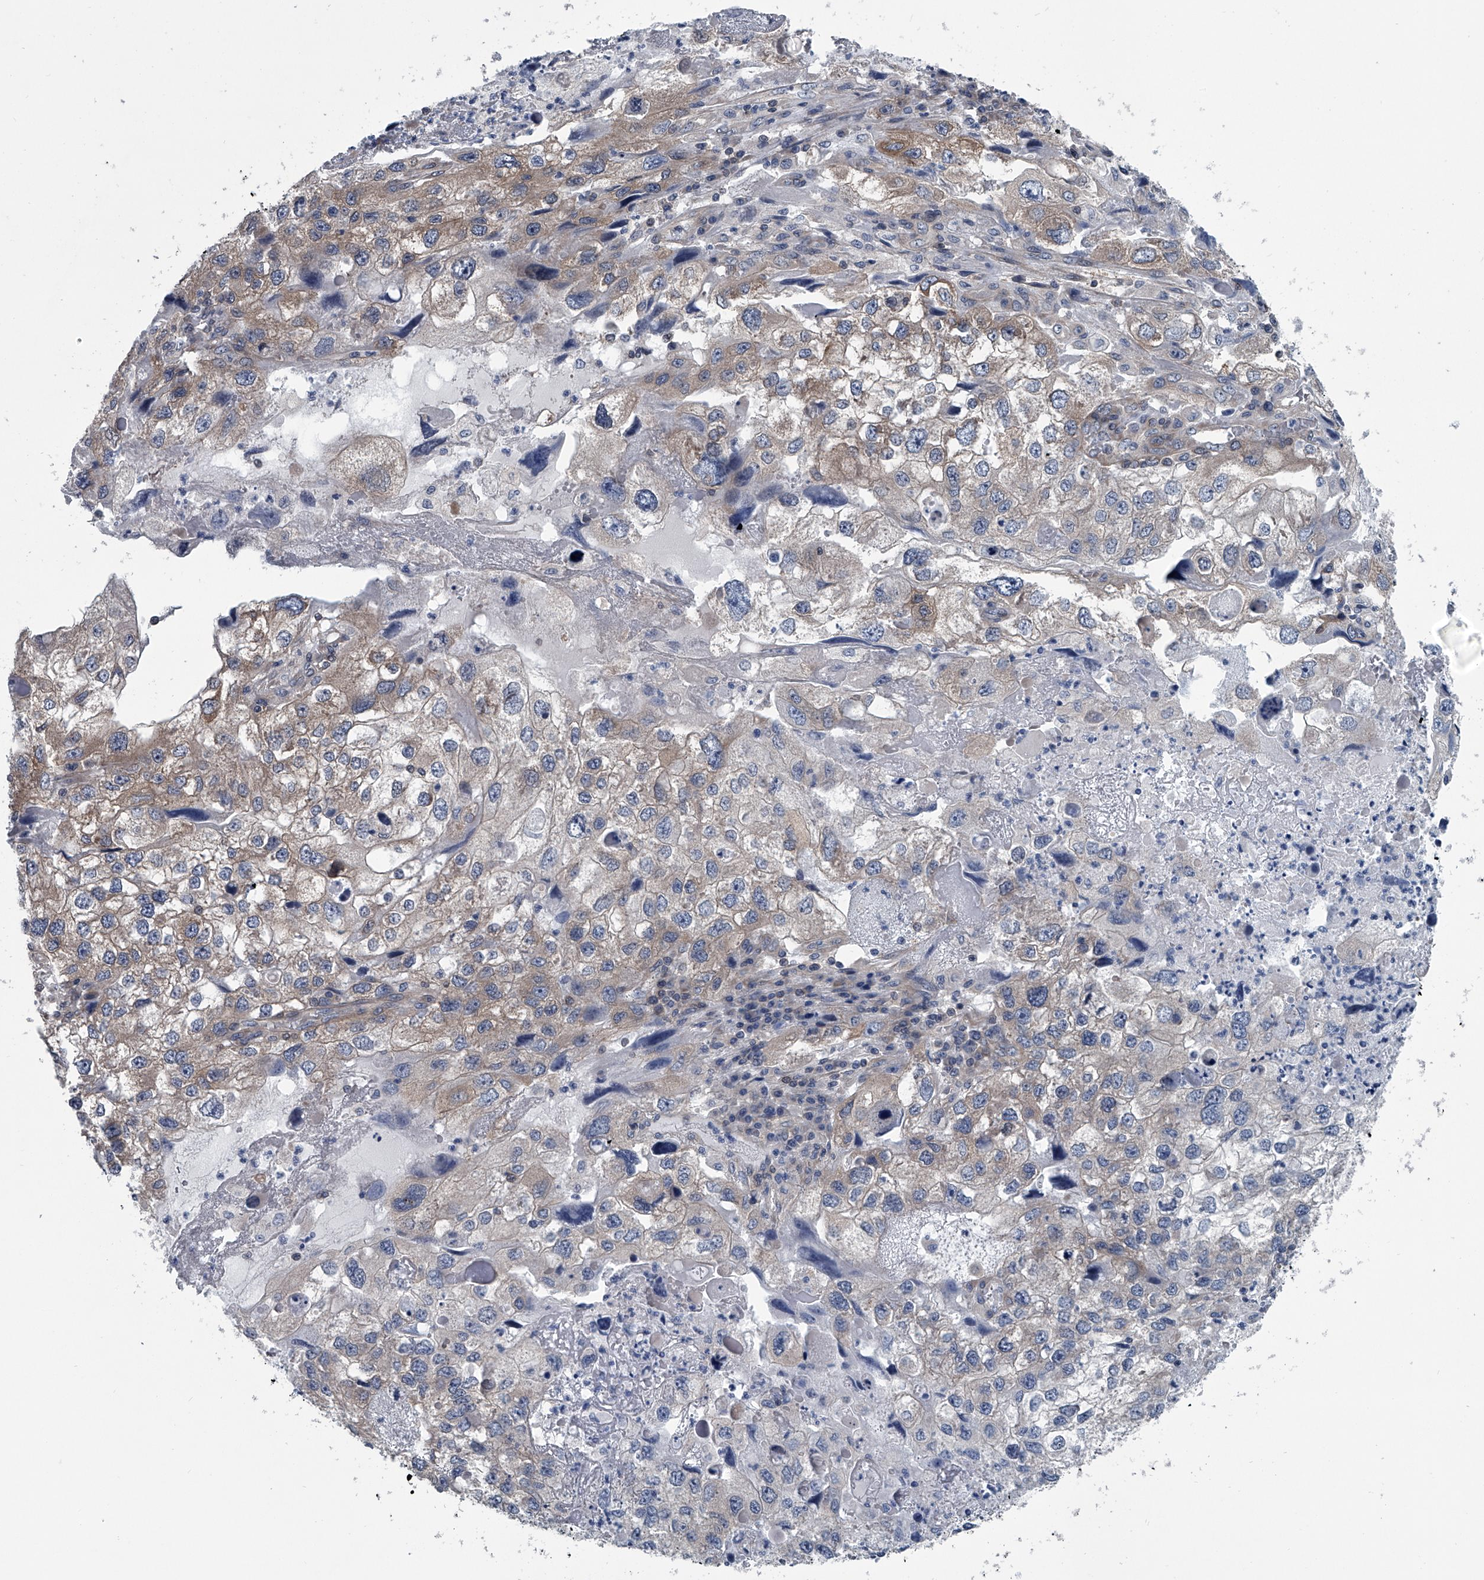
{"staining": {"intensity": "weak", "quantity": "25%-75%", "location": "cytoplasmic/membranous"}, "tissue": "endometrial cancer", "cell_type": "Tumor cells", "image_type": "cancer", "snomed": [{"axis": "morphology", "description": "Adenocarcinoma, NOS"}, {"axis": "topography", "description": "Endometrium"}], "caption": "Immunohistochemical staining of human endometrial adenocarcinoma displays low levels of weak cytoplasmic/membranous protein positivity in approximately 25%-75% of tumor cells. (brown staining indicates protein expression, while blue staining denotes nuclei).", "gene": "PPP2R5D", "patient": {"sex": "female", "age": 49}}